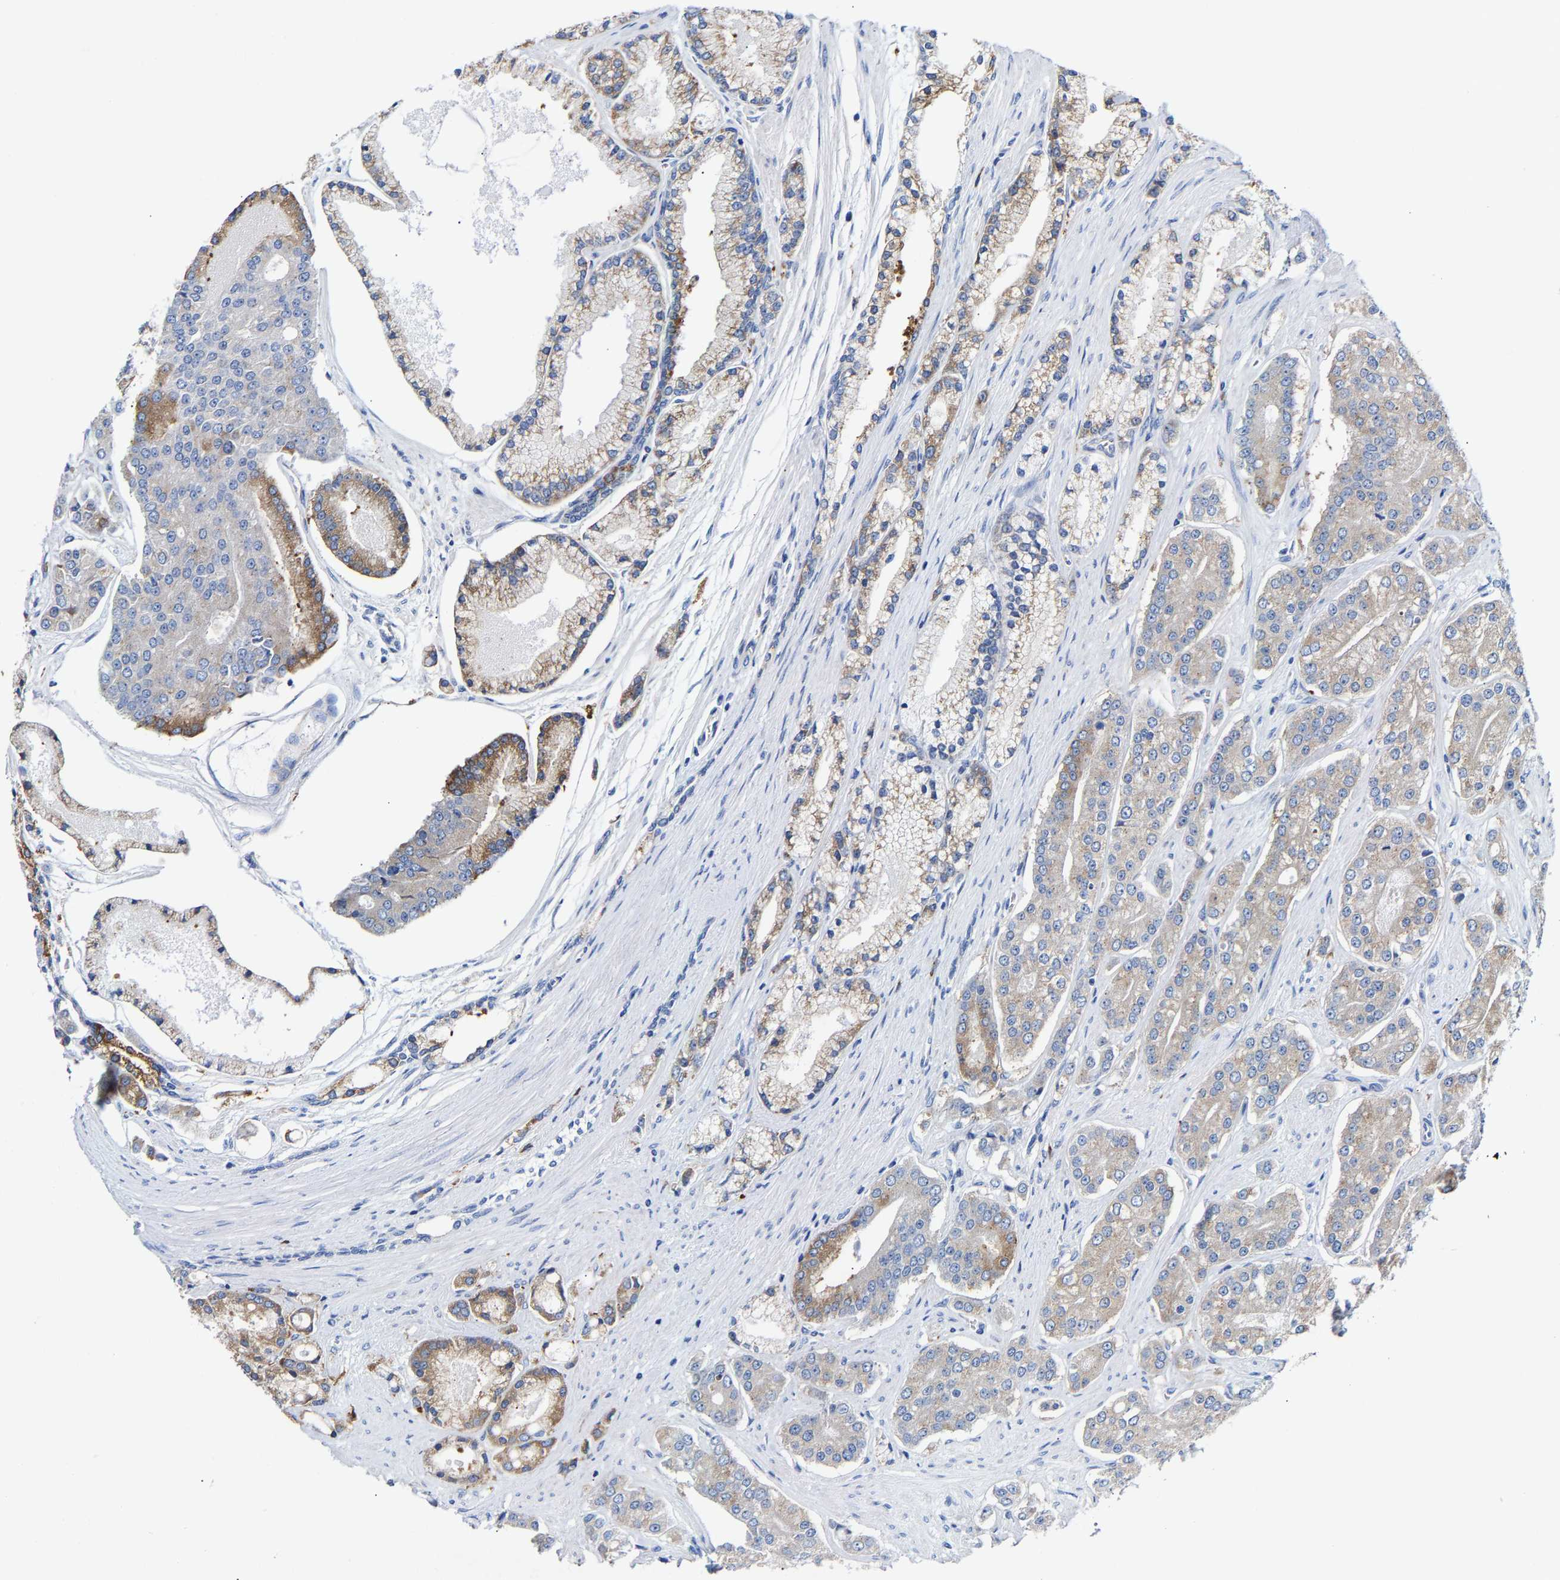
{"staining": {"intensity": "moderate", "quantity": "25%-75%", "location": "cytoplasmic/membranous"}, "tissue": "prostate cancer", "cell_type": "Tumor cells", "image_type": "cancer", "snomed": [{"axis": "morphology", "description": "Adenocarcinoma, High grade"}, {"axis": "topography", "description": "Prostate"}], "caption": "Moderate cytoplasmic/membranous protein staining is appreciated in approximately 25%-75% of tumor cells in prostate cancer (adenocarcinoma (high-grade)).", "gene": "PPP1R15A", "patient": {"sex": "male", "age": 71}}